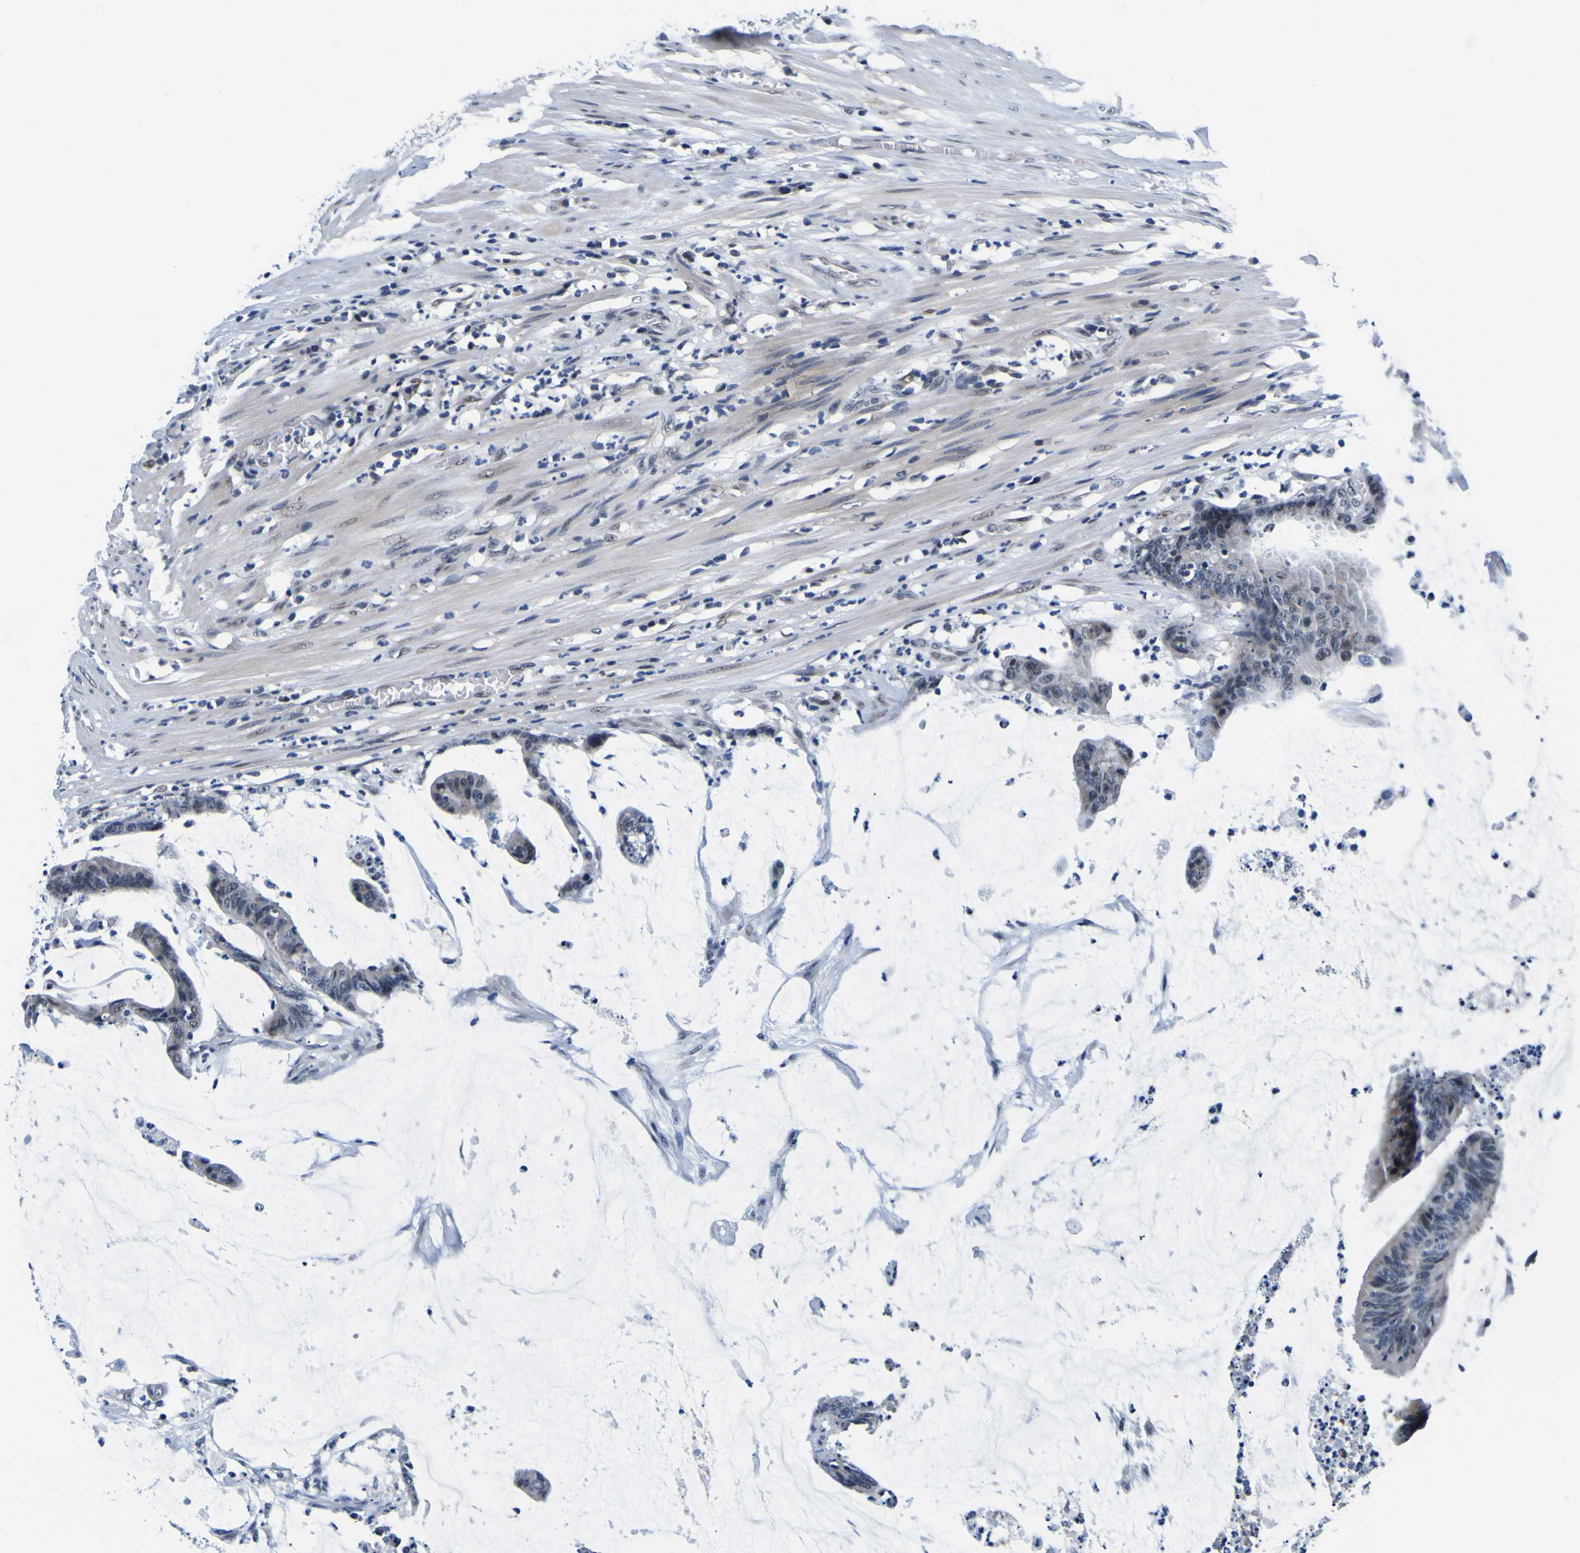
{"staining": {"intensity": "negative", "quantity": "none", "location": "none"}, "tissue": "colorectal cancer", "cell_type": "Tumor cells", "image_type": "cancer", "snomed": [{"axis": "morphology", "description": "Adenocarcinoma, NOS"}, {"axis": "topography", "description": "Rectum"}], "caption": "DAB immunohistochemical staining of colorectal cancer (adenocarcinoma) exhibits no significant expression in tumor cells.", "gene": "CUL4B", "patient": {"sex": "female", "age": 66}}